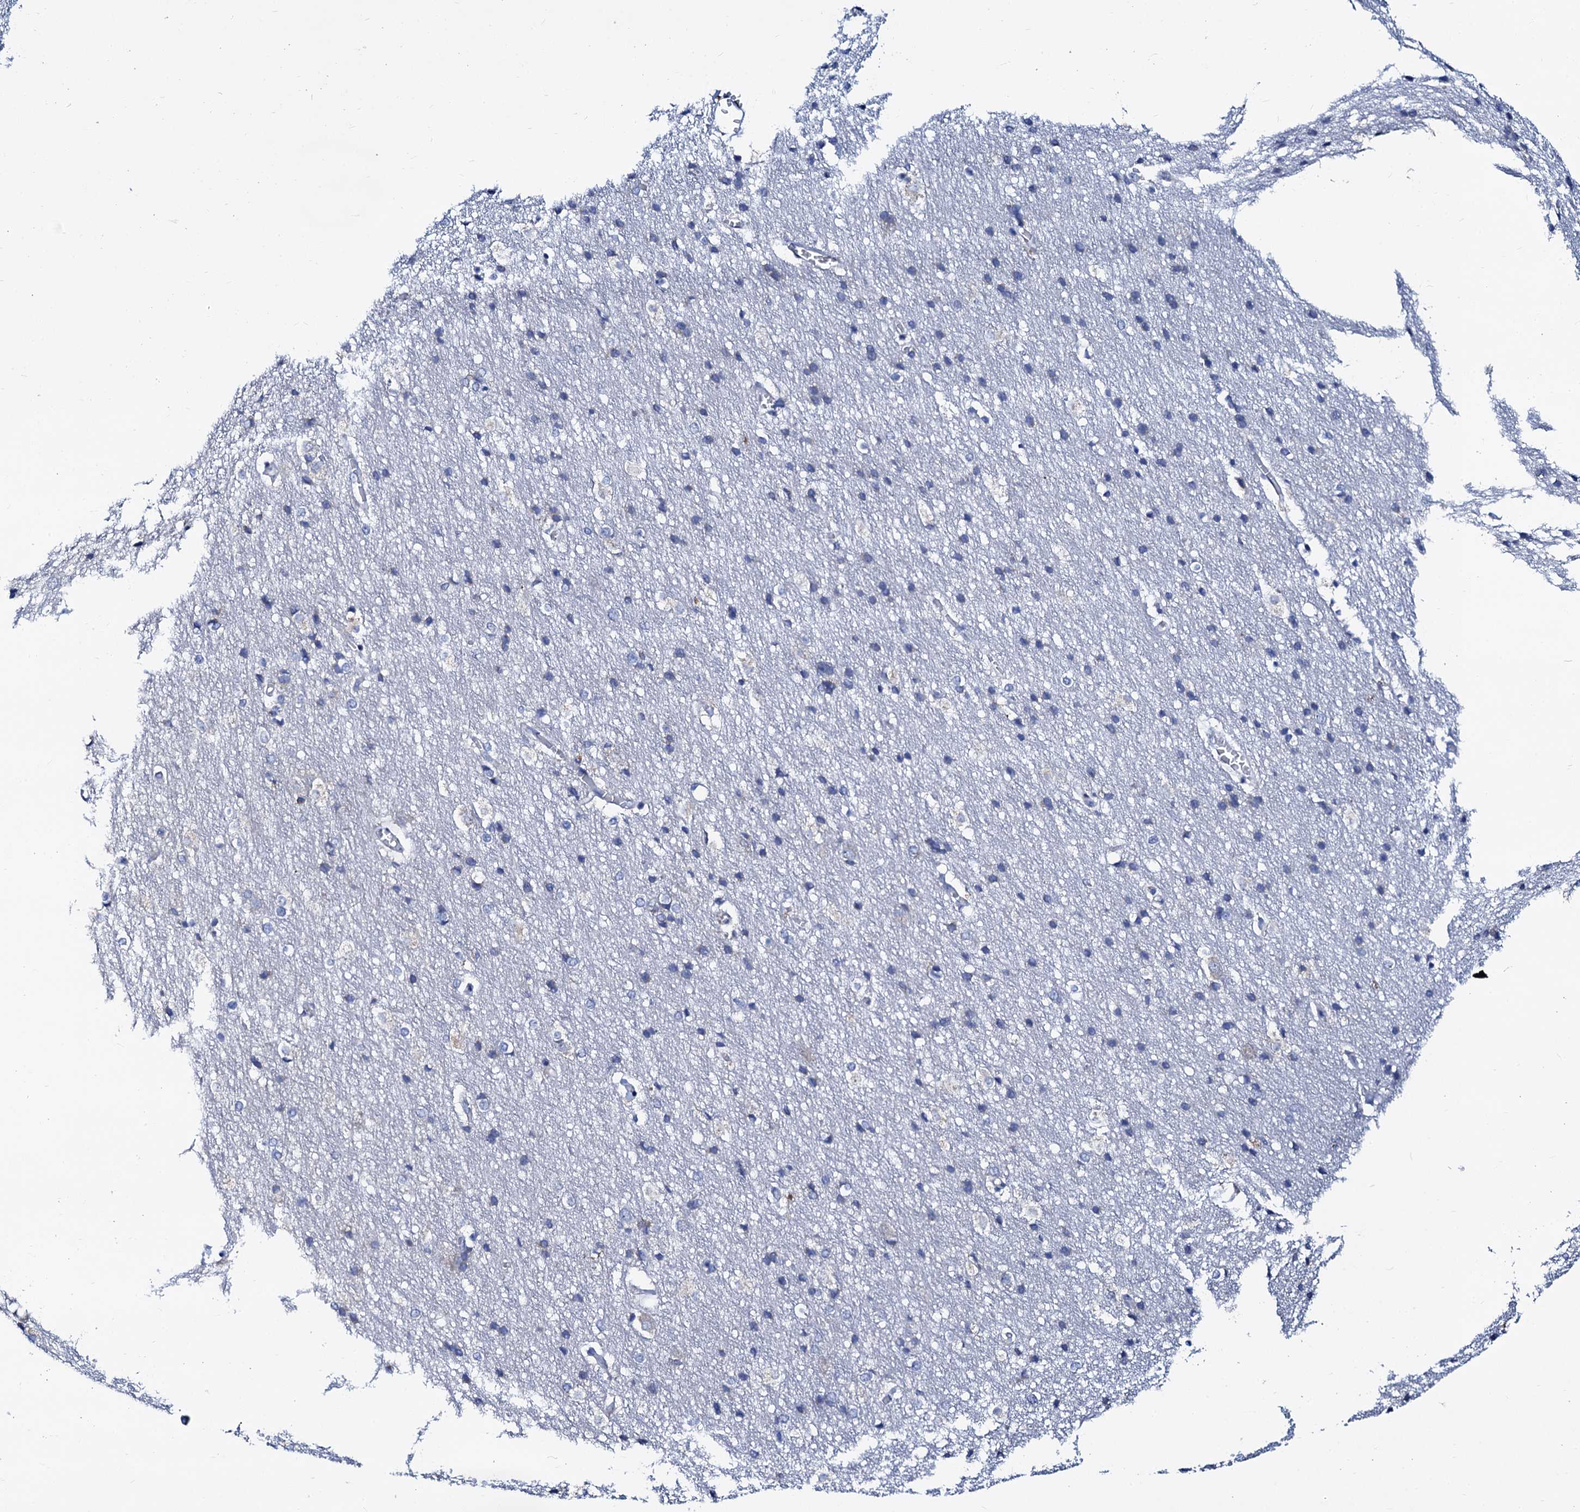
{"staining": {"intensity": "negative", "quantity": "none", "location": "none"}, "tissue": "cerebral cortex", "cell_type": "Endothelial cells", "image_type": "normal", "snomed": [{"axis": "morphology", "description": "Normal tissue, NOS"}, {"axis": "topography", "description": "Cerebral cortex"}], "caption": "Human cerebral cortex stained for a protein using immunohistochemistry (IHC) demonstrates no staining in endothelial cells.", "gene": "SLC37A4", "patient": {"sex": "male", "age": 54}}